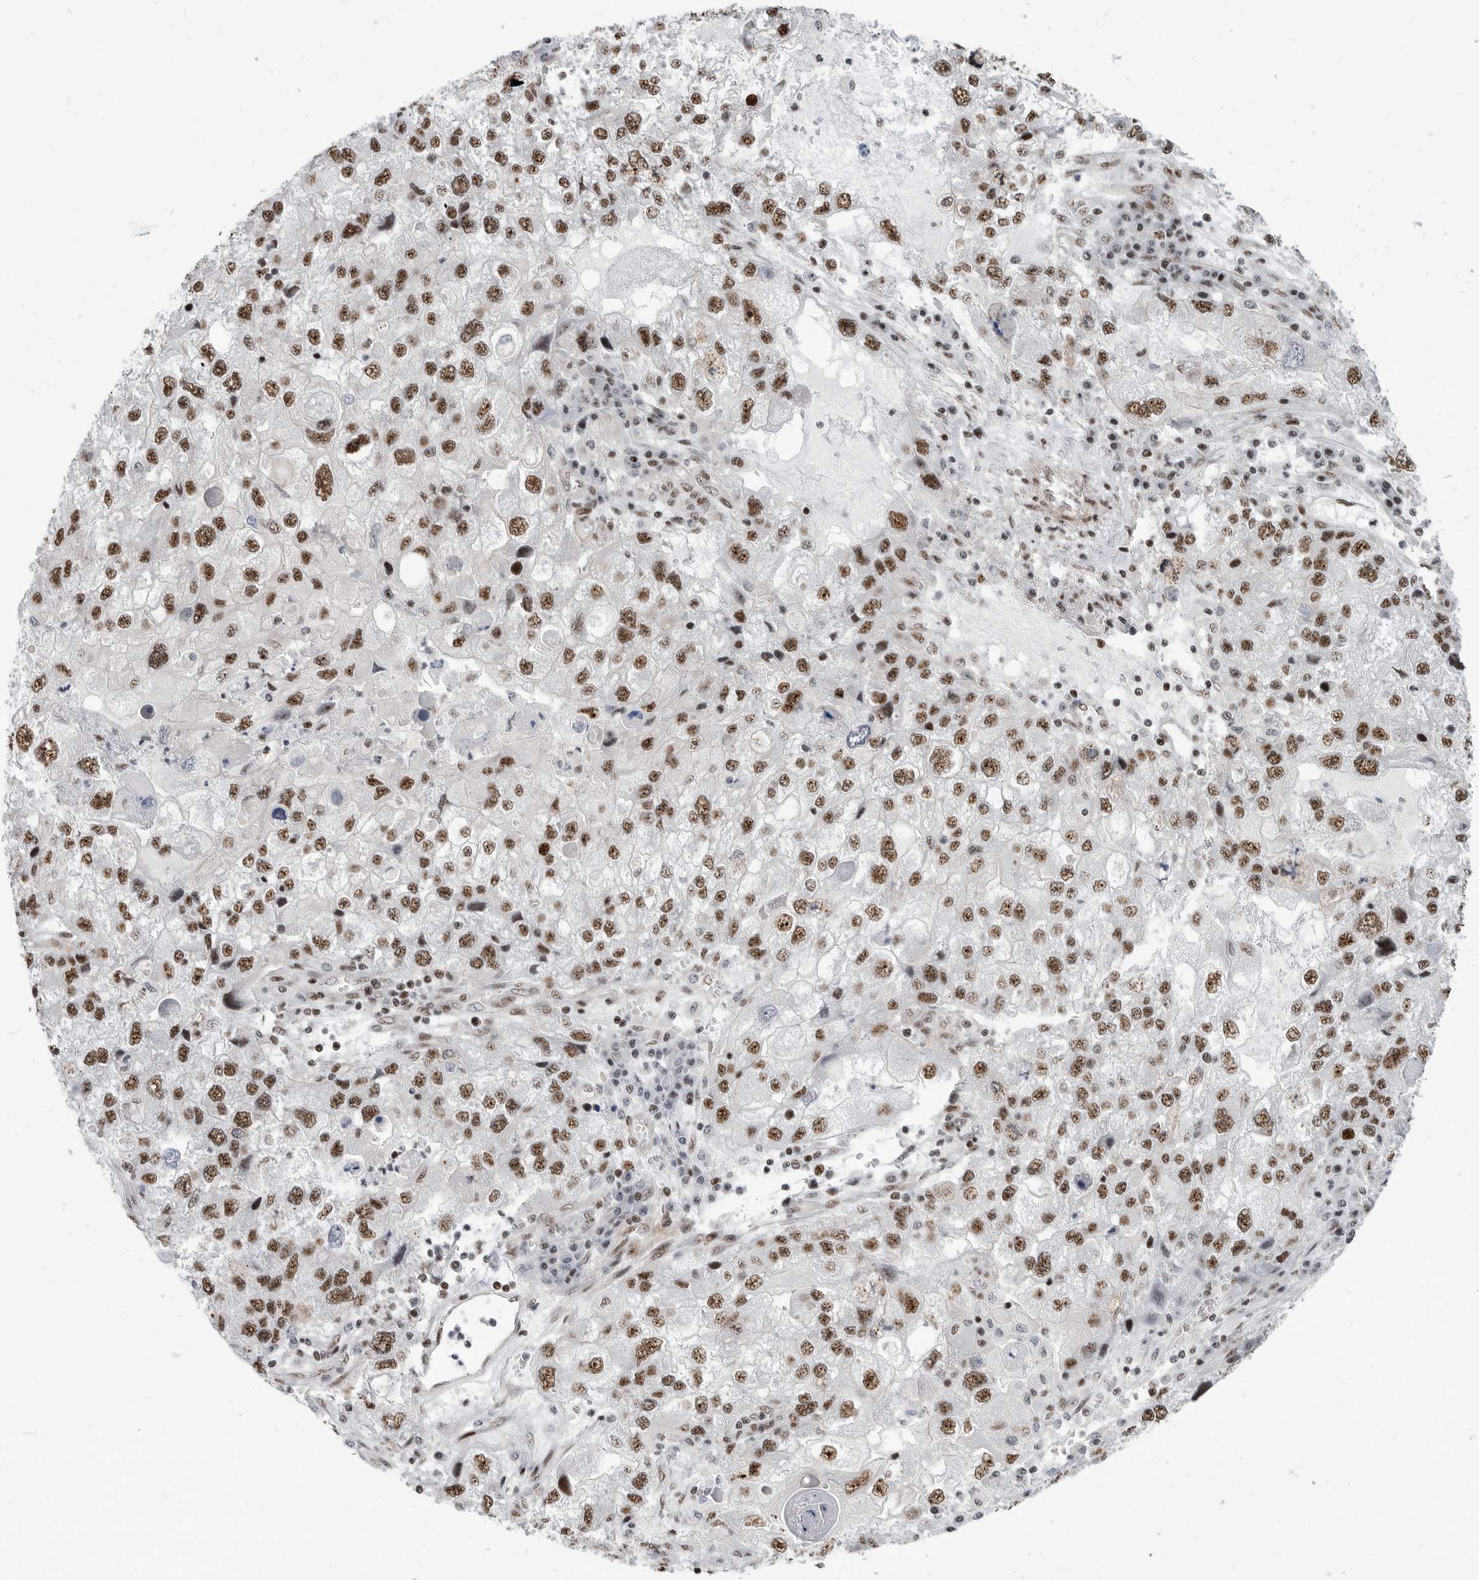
{"staining": {"intensity": "strong", "quantity": ">75%", "location": "nuclear"}, "tissue": "endometrial cancer", "cell_type": "Tumor cells", "image_type": "cancer", "snomed": [{"axis": "morphology", "description": "Adenocarcinoma, NOS"}, {"axis": "topography", "description": "Endometrium"}], "caption": "Tumor cells display high levels of strong nuclear staining in approximately >75% of cells in human endometrial cancer.", "gene": "GPATCH2", "patient": {"sex": "female", "age": 49}}